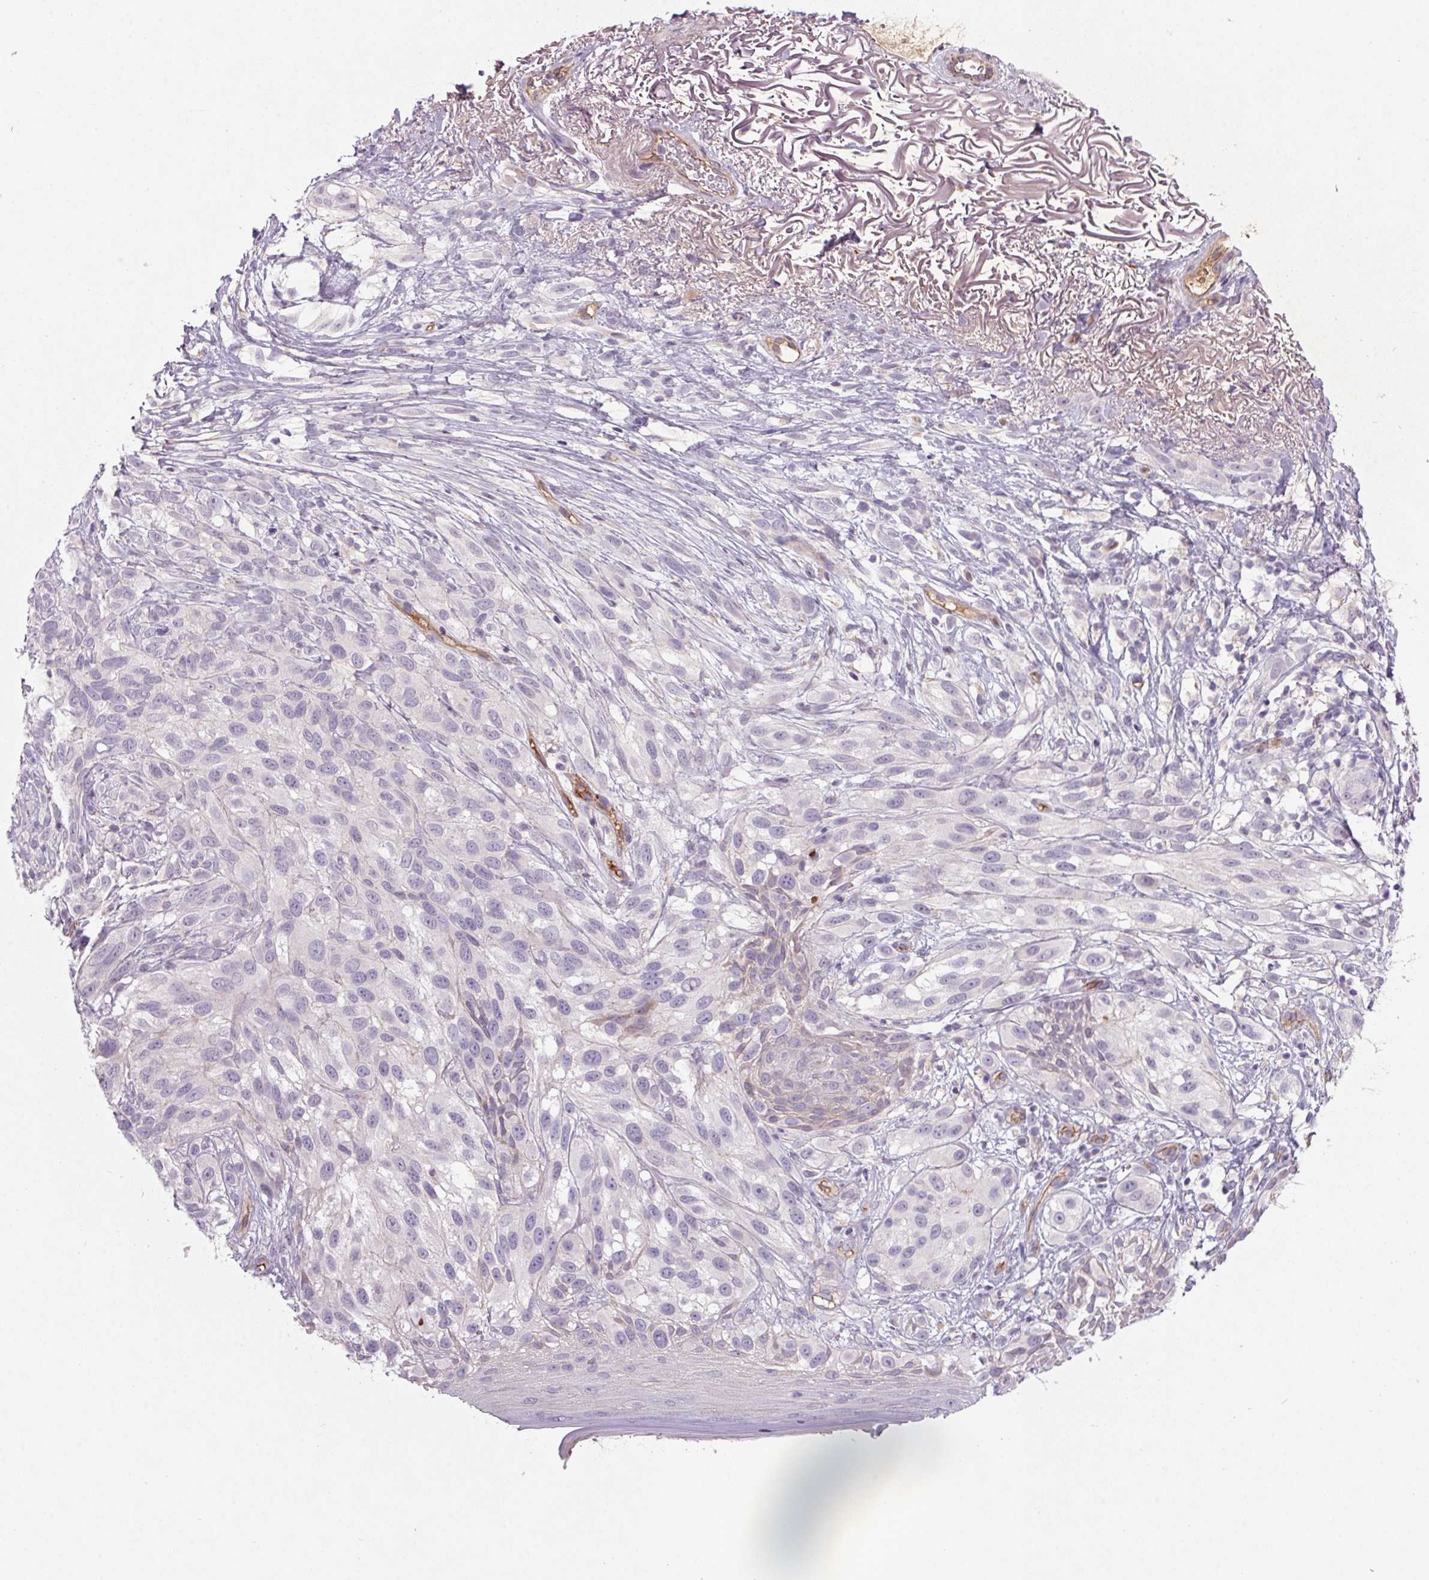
{"staining": {"intensity": "negative", "quantity": "none", "location": "none"}, "tissue": "melanoma", "cell_type": "Tumor cells", "image_type": "cancer", "snomed": [{"axis": "morphology", "description": "Malignant melanoma, NOS"}, {"axis": "topography", "description": "Skin"}], "caption": "The micrograph exhibits no staining of tumor cells in malignant melanoma. (DAB IHC, high magnification).", "gene": "APOC4", "patient": {"sex": "female", "age": 86}}